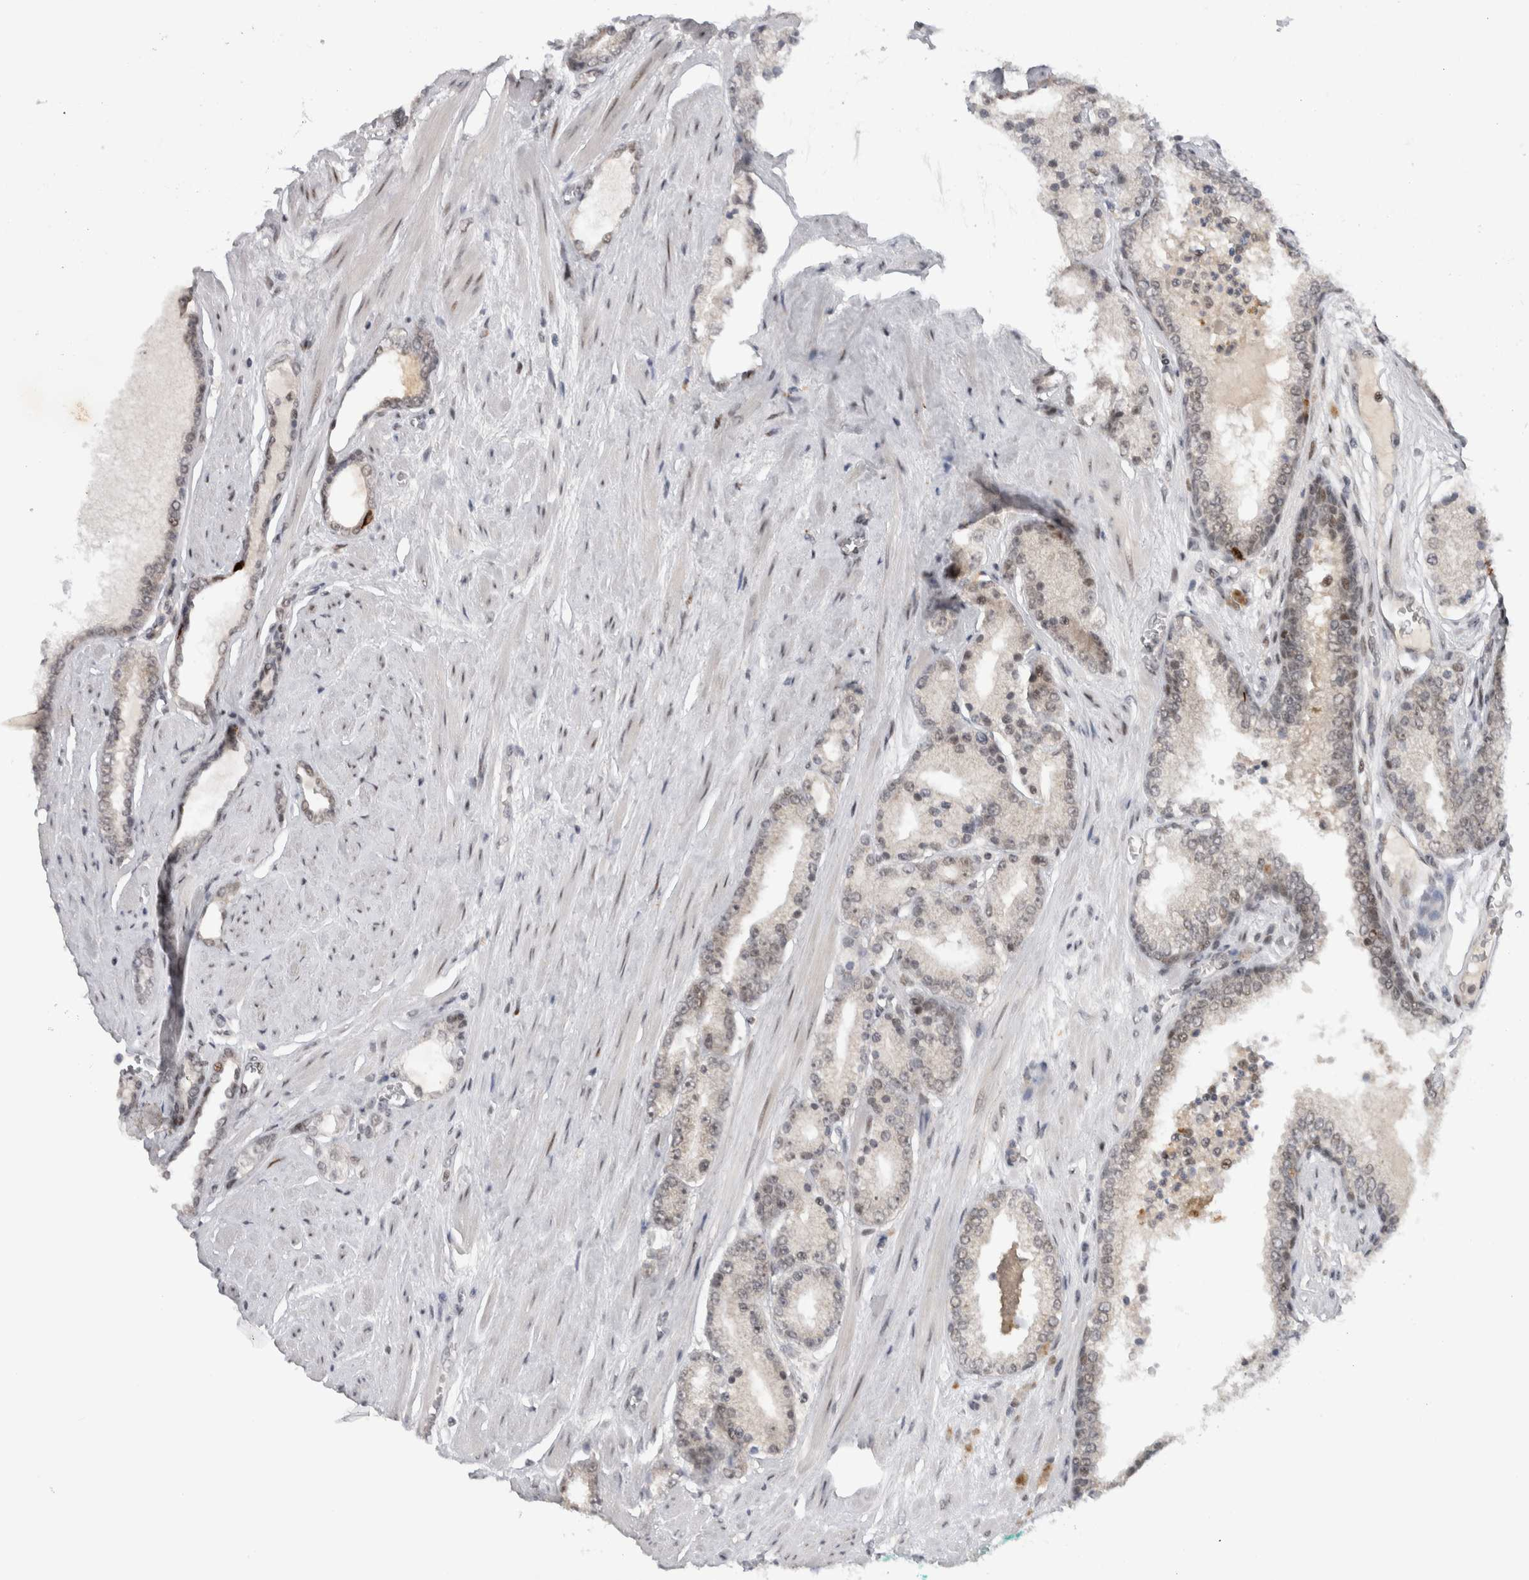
{"staining": {"intensity": "moderate", "quantity": "<25%", "location": "nuclear"}, "tissue": "prostate cancer", "cell_type": "Tumor cells", "image_type": "cancer", "snomed": [{"axis": "morphology", "description": "Adenocarcinoma, Low grade"}, {"axis": "topography", "description": "Prostate"}], "caption": "This is a micrograph of immunohistochemistry staining of prostate cancer (low-grade adenocarcinoma), which shows moderate expression in the nuclear of tumor cells.", "gene": "HESX1", "patient": {"sex": "male", "age": 62}}